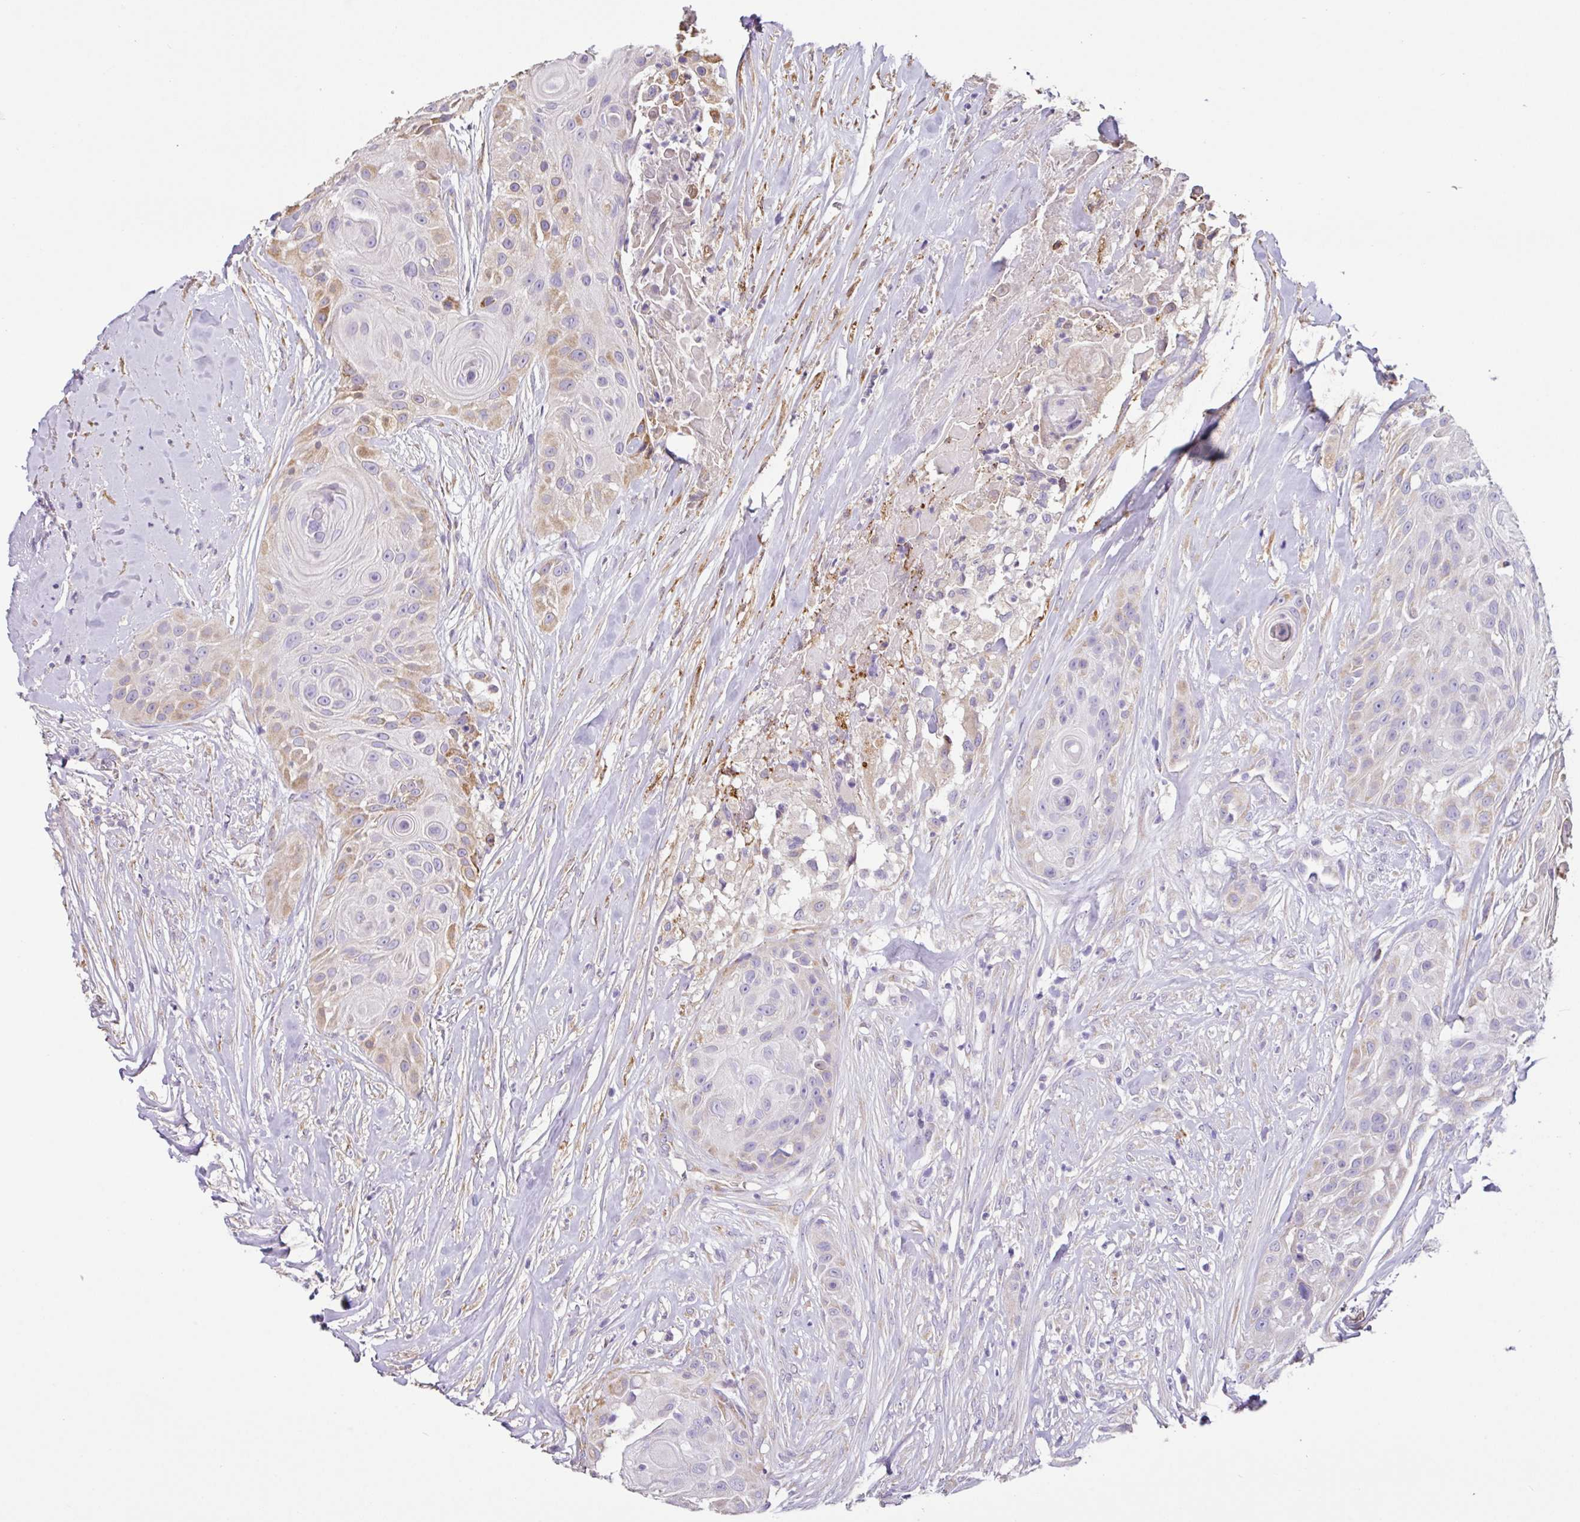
{"staining": {"intensity": "weak", "quantity": "25%-75%", "location": "cytoplasmic/membranous"}, "tissue": "head and neck cancer", "cell_type": "Tumor cells", "image_type": "cancer", "snomed": [{"axis": "morphology", "description": "Squamous cell carcinoma, NOS"}, {"axis": "topography", "description": "Head-Neck"}], "caption": "Protein expression analysis of head and neck cancer (squamous cell carcinoma) reveals weak cytoplasmic/membranous positivity in about 25%-75% of tumor cells.", "gene": "ZG16", "patient": {"sex": "male", "age": 83}}